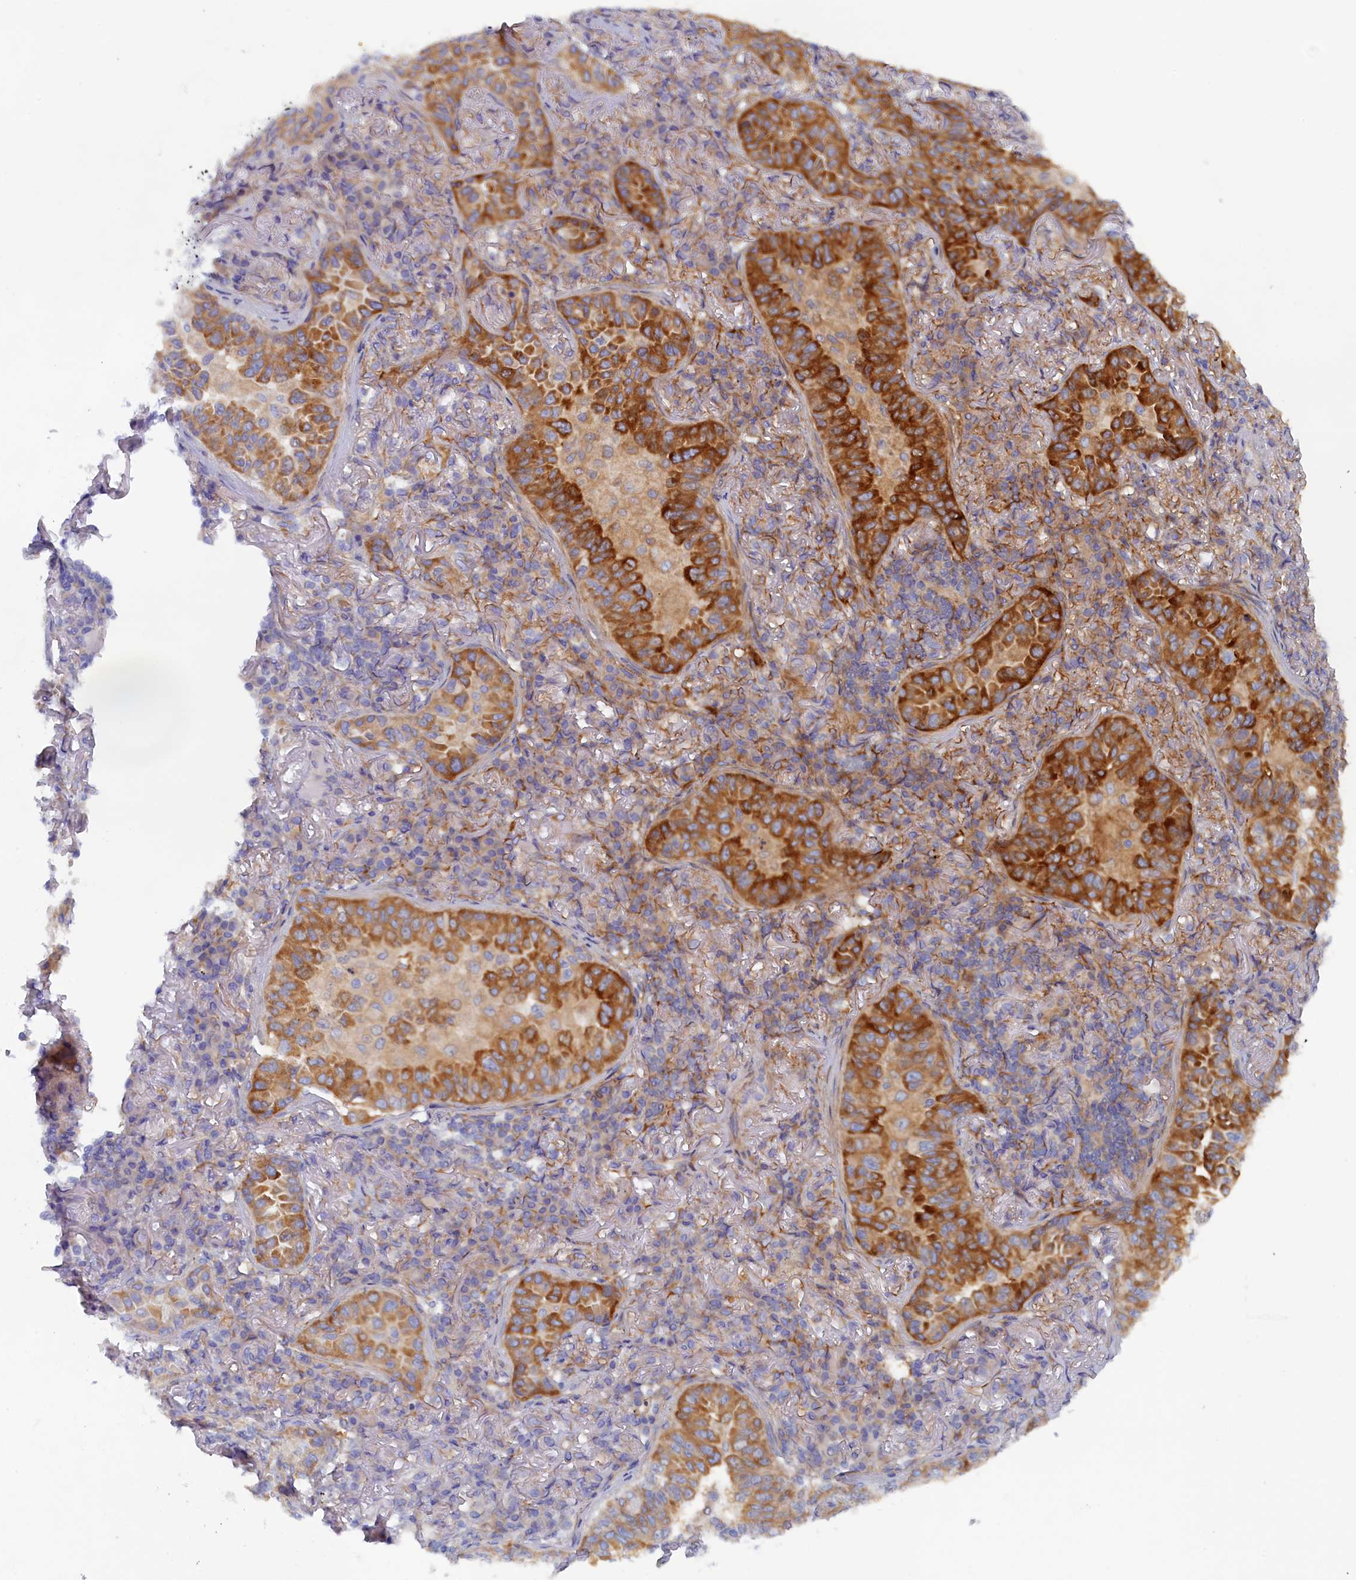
{"staining": {"intensity": "moderate", "quantity": ">75%", "location": "cytoplasmic/membranous"}, "tissue": "lung cancer", "cell_type": "Tumor cells", "image_type": "cancer", "snomed": [{"axis": "morphology", "description": "Adenocarcinoma, NOS"}, {"axis": "topography", "description": "Lung"}], "caption": "Approximately >75% of tumor cells in human adenocarcinoma (lung) display moderate cytoplasmic/membranous protein positivity as visualized by brown immunohistochemical staining.", "gene": "TMEM196", "patient": {"sex": "female", "age": 69}}